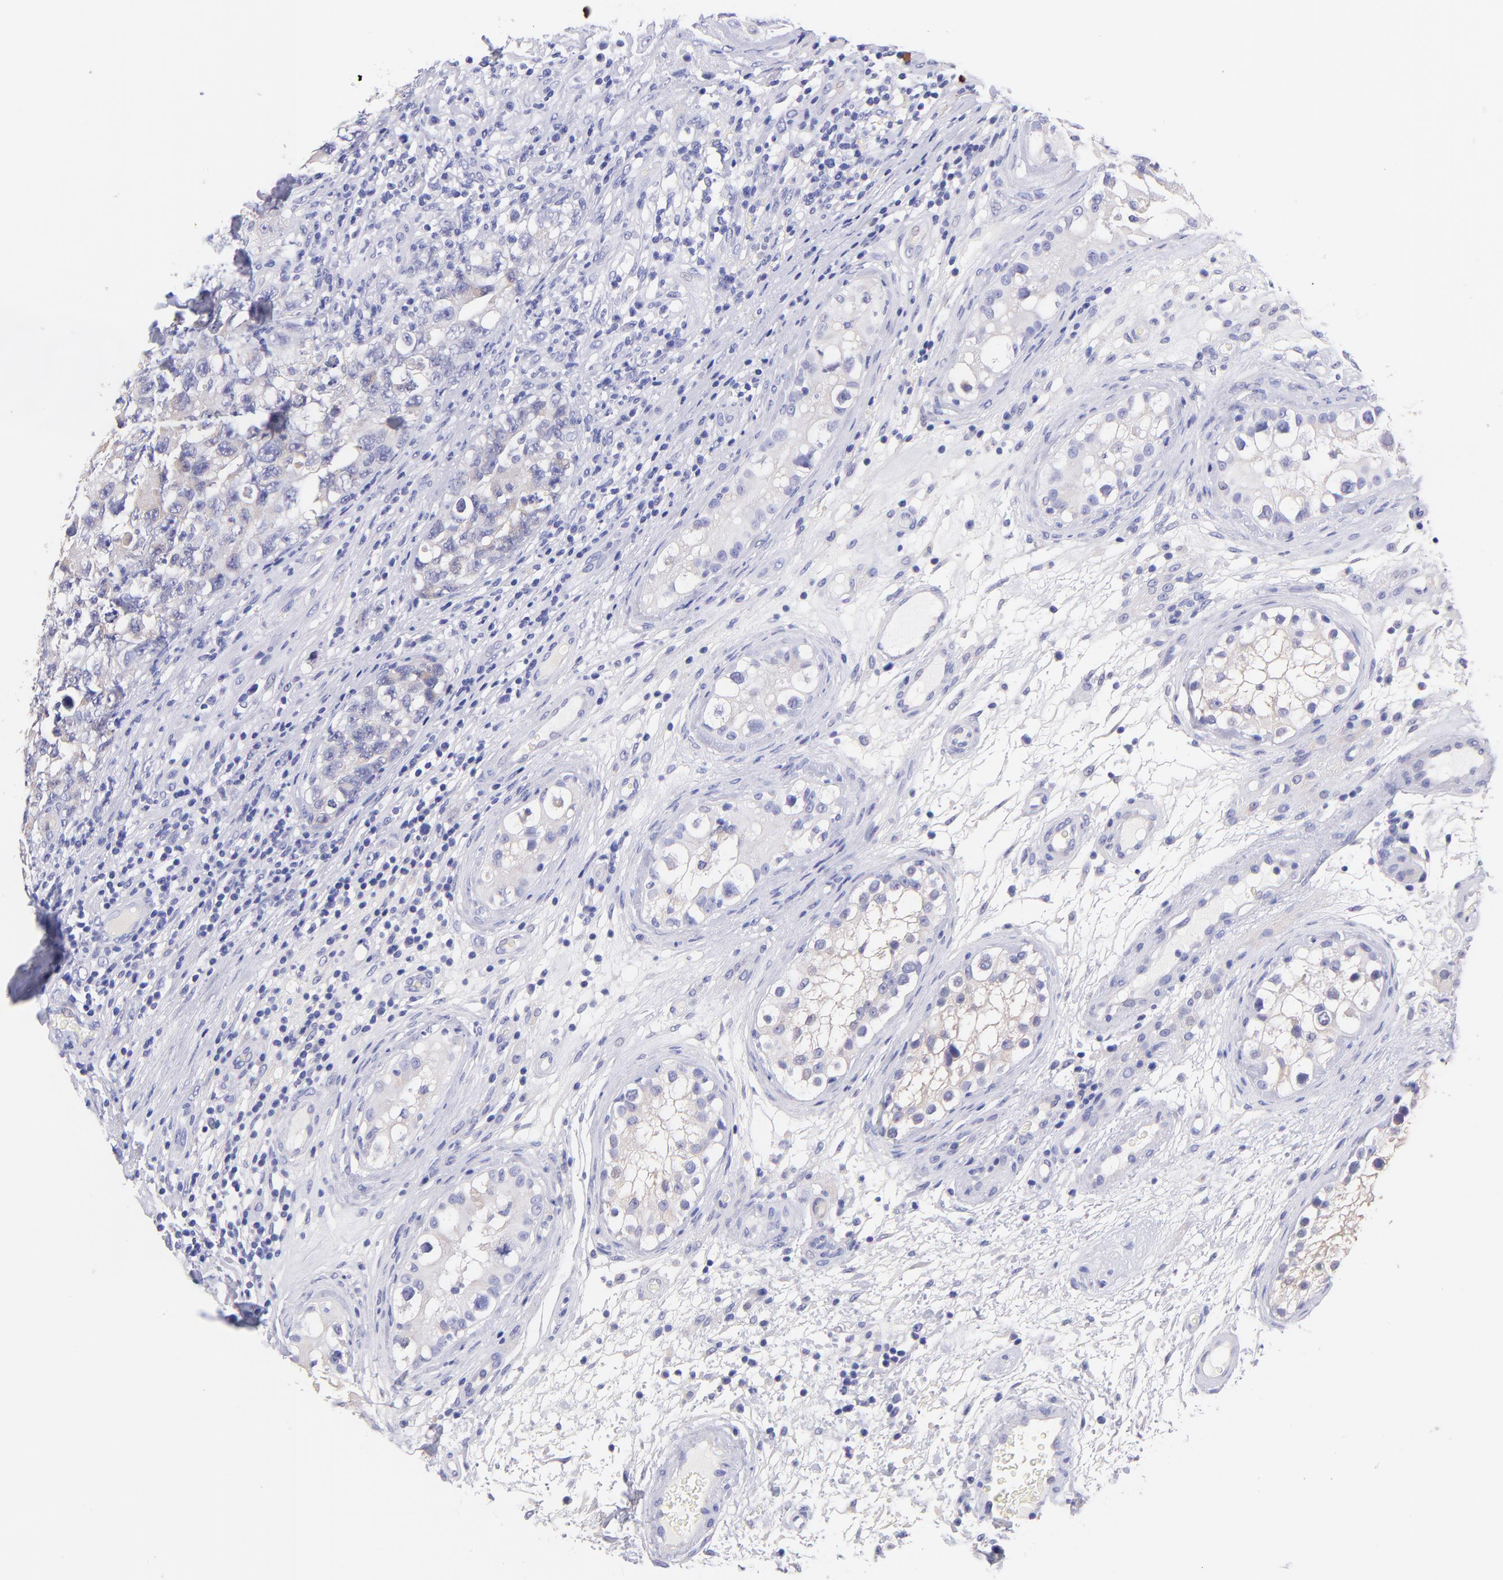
{"staining": {"intensity": "negative", "quantity": "none", "location": "none"}, "tissue": "testis cancer", "cell_type": "Tumor cells", "image_type": "cancer", "snomed": [{"axis": "morphology", "description": "Carcinoma, Embryonal, NOS"}, {"axis": "topography", "description": "Testis"}], "caption": "A histopathology image of human testis embryonal carcinoma is negative for staining in tumor cells. (Stains: DAB (3,3'-diaminobenzidine) immunohistochemistry (IHC) with hematoxylin counter stain, Microscopy: brightfield microscopy at high magnification).", "gene": "RAB3B", "patient": {"sex": "male", "age": 31}}